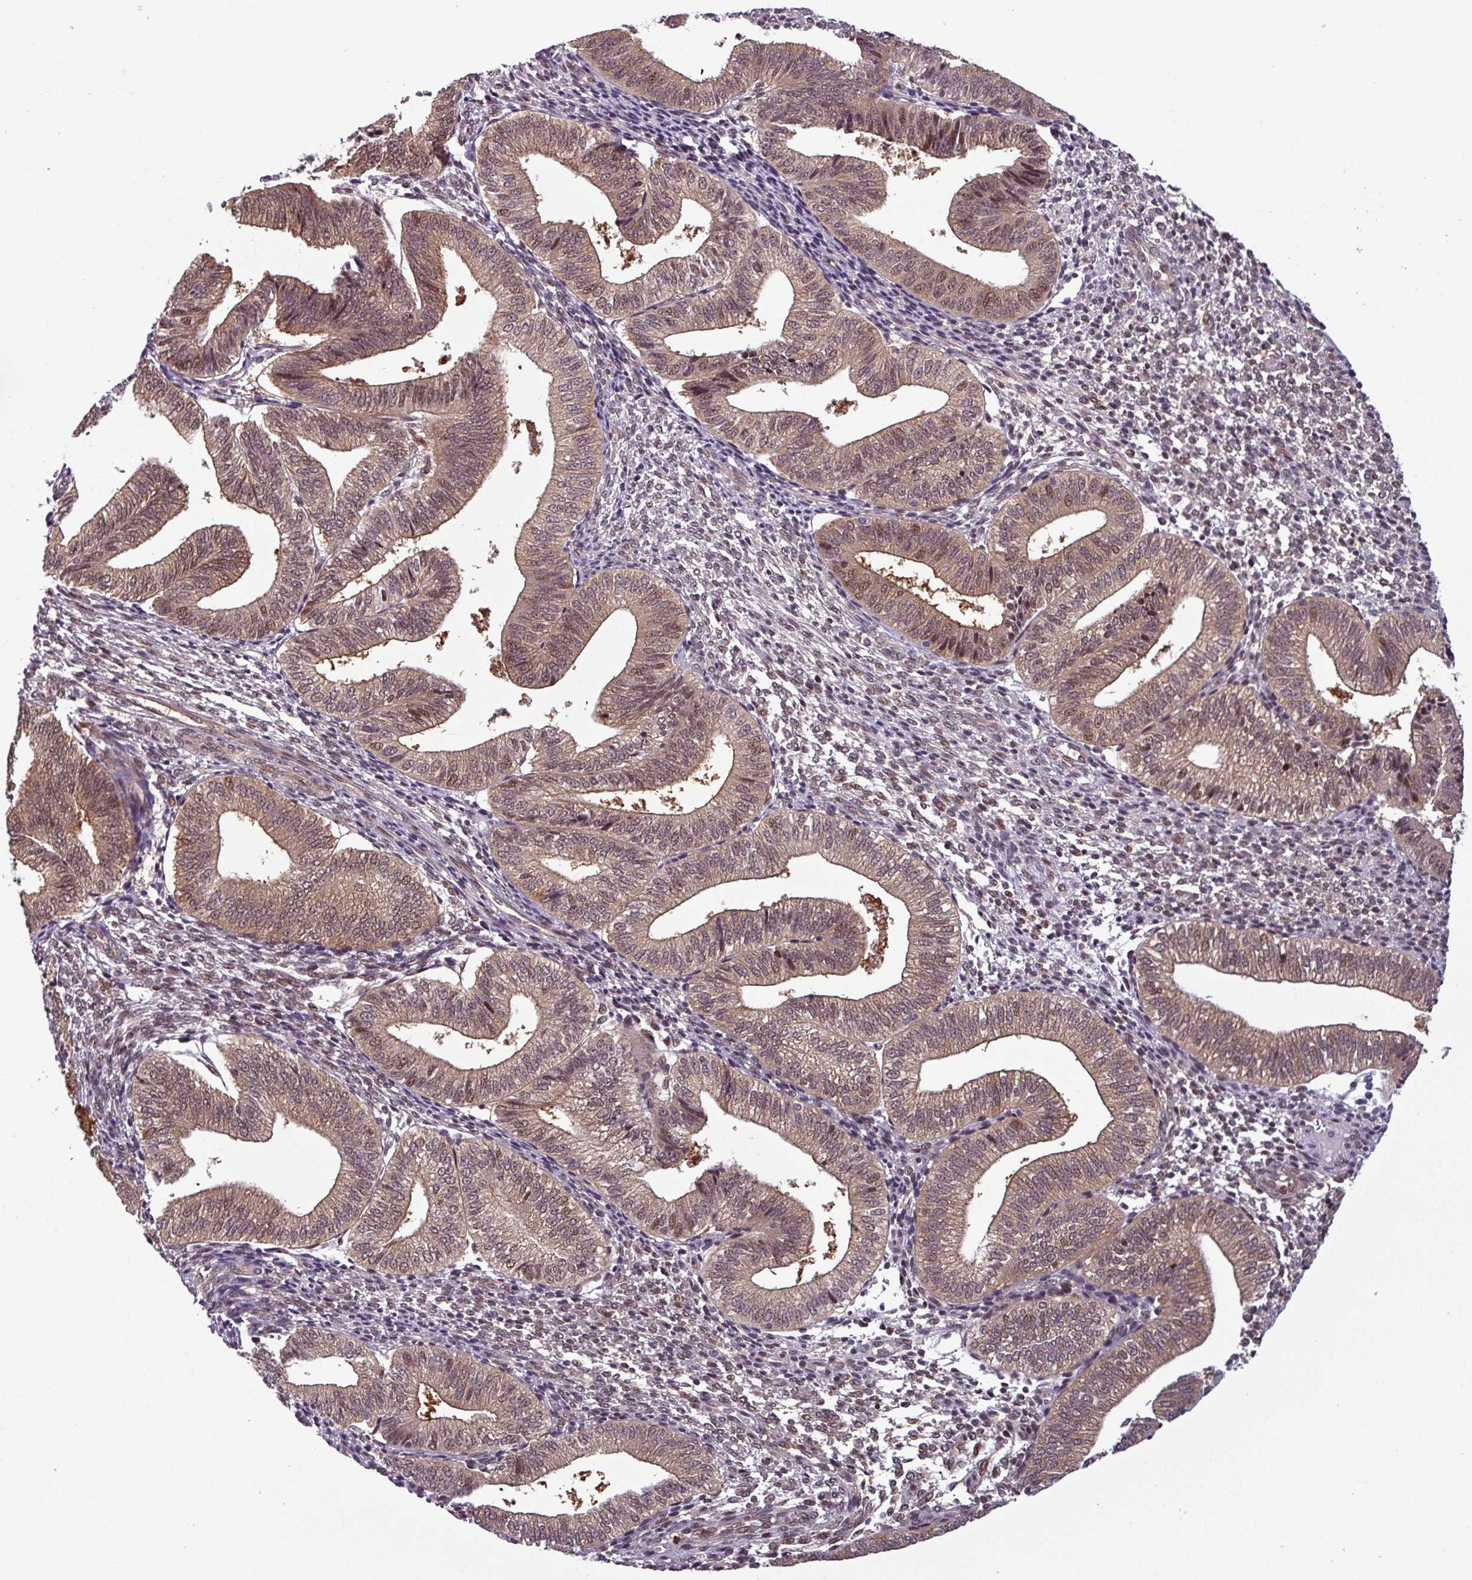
{"staining": {"intensity": "moderate", "quantity": "25%-75%", "location": "cytoplasmic/membranous,nuclear"}, "tissue": "endometrium", "cell_type": "Cells in endometrial stroma", "image_type": "normal", "snomed": [{"axis": "morphology", "description": "Normal tissue, NOS"}, {"axis": "topography", "description": "Endometrium"}], "caption": "Cells in endometrial stroma reveal medium levels of moderate cytoplasmic/membranous,nuclear expression in approximately 25%-75% of cells in normal endometrium.", "gene": "NPFFR1", "patient": {"sex": "female", "age": 34}}